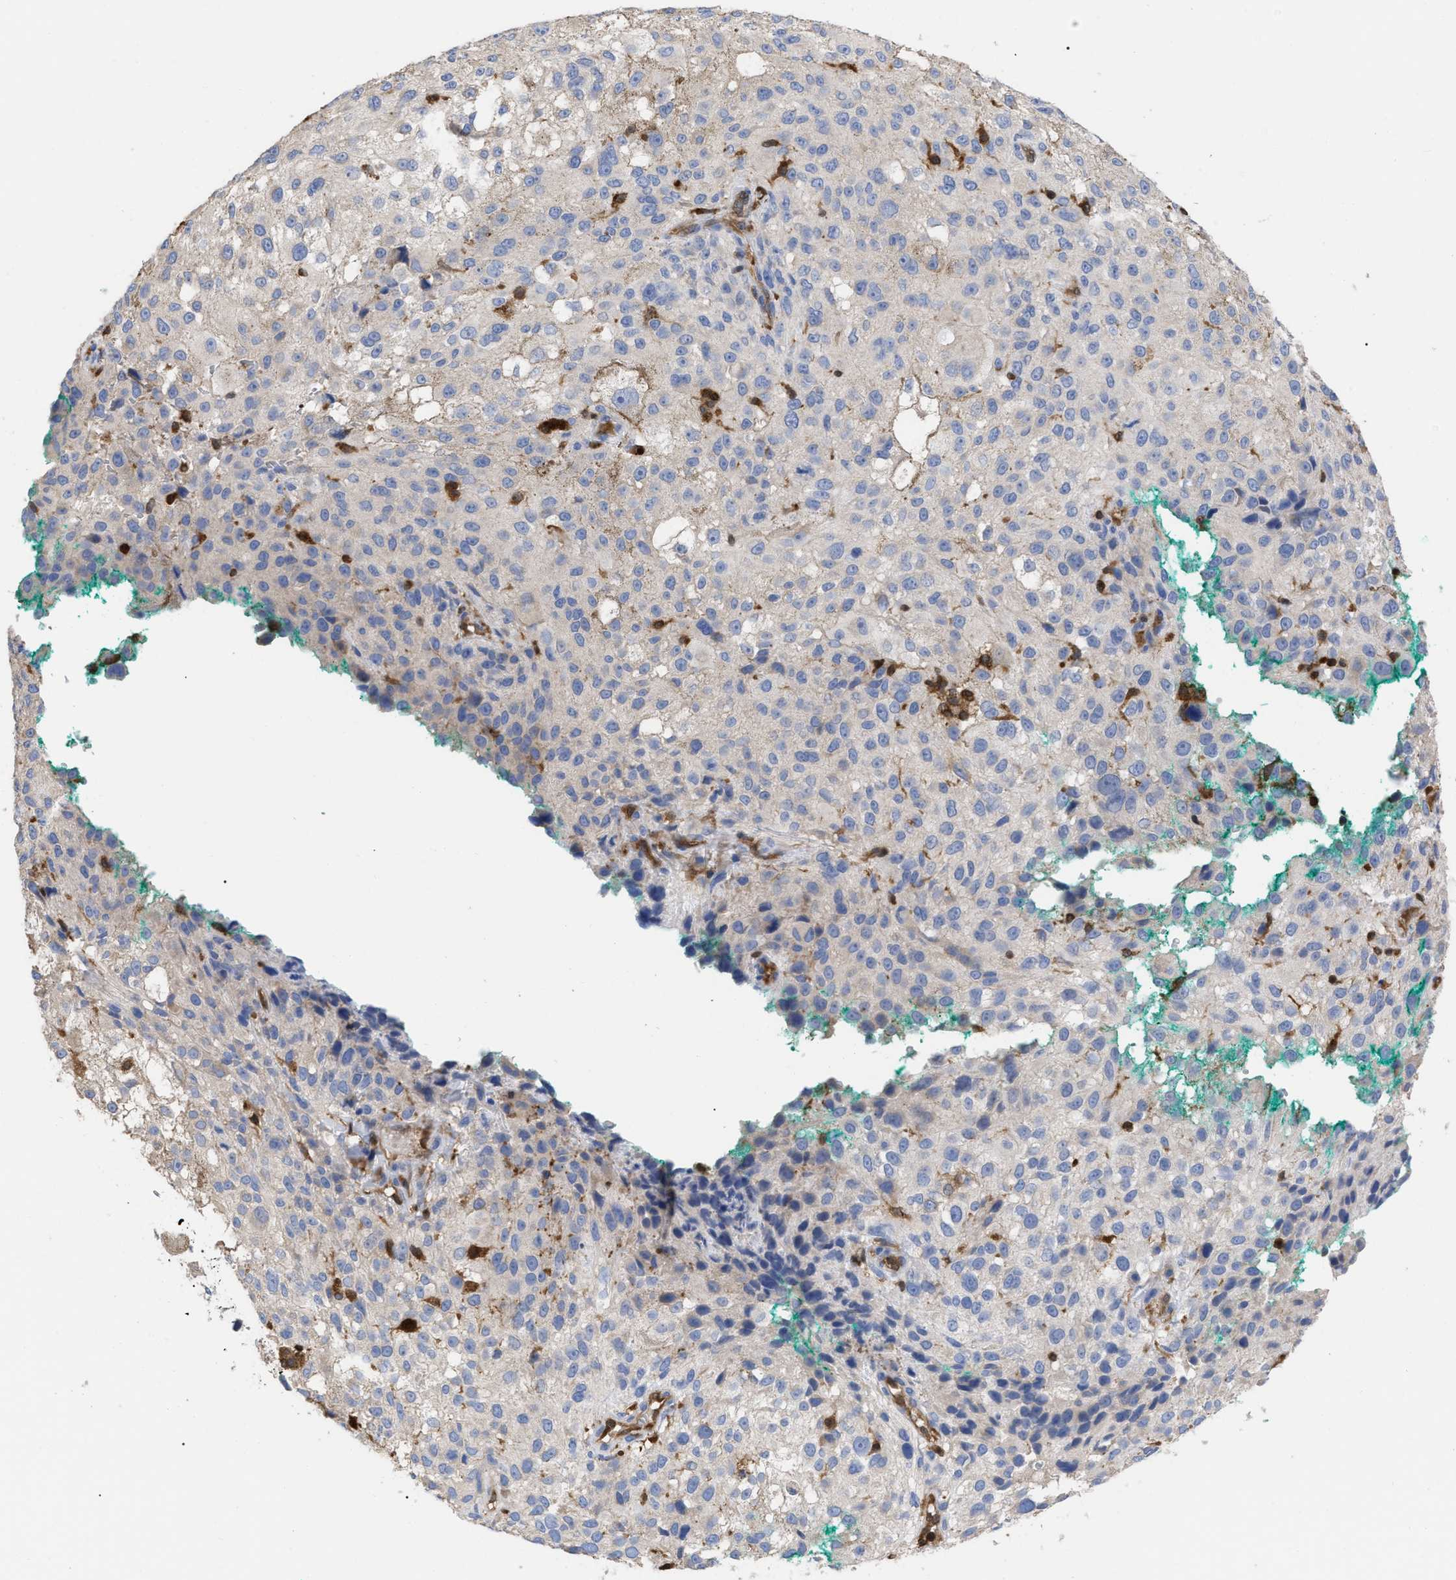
{"staining": {"intensity": "negative", "quantity": "none", "location": "none"}, "tissue": "melanoma", "cell_type": "Tumor cells", "image_type": "cancer", "snomed": [{"axis": "morphology", "description": "Necrosis, NOS"}, {"axis": "morphology", "description": "Malignant melanoma, NOS"}, {"axis": "topography", "description": "Skin"}], "caption": "An immunohistochemistry (IHC) micrograph of melanoma is shown. There is no staining in tumor cells of melanoma.", "gene": "GIMAP4", "patient": {"sex": "female", "age": 87}}